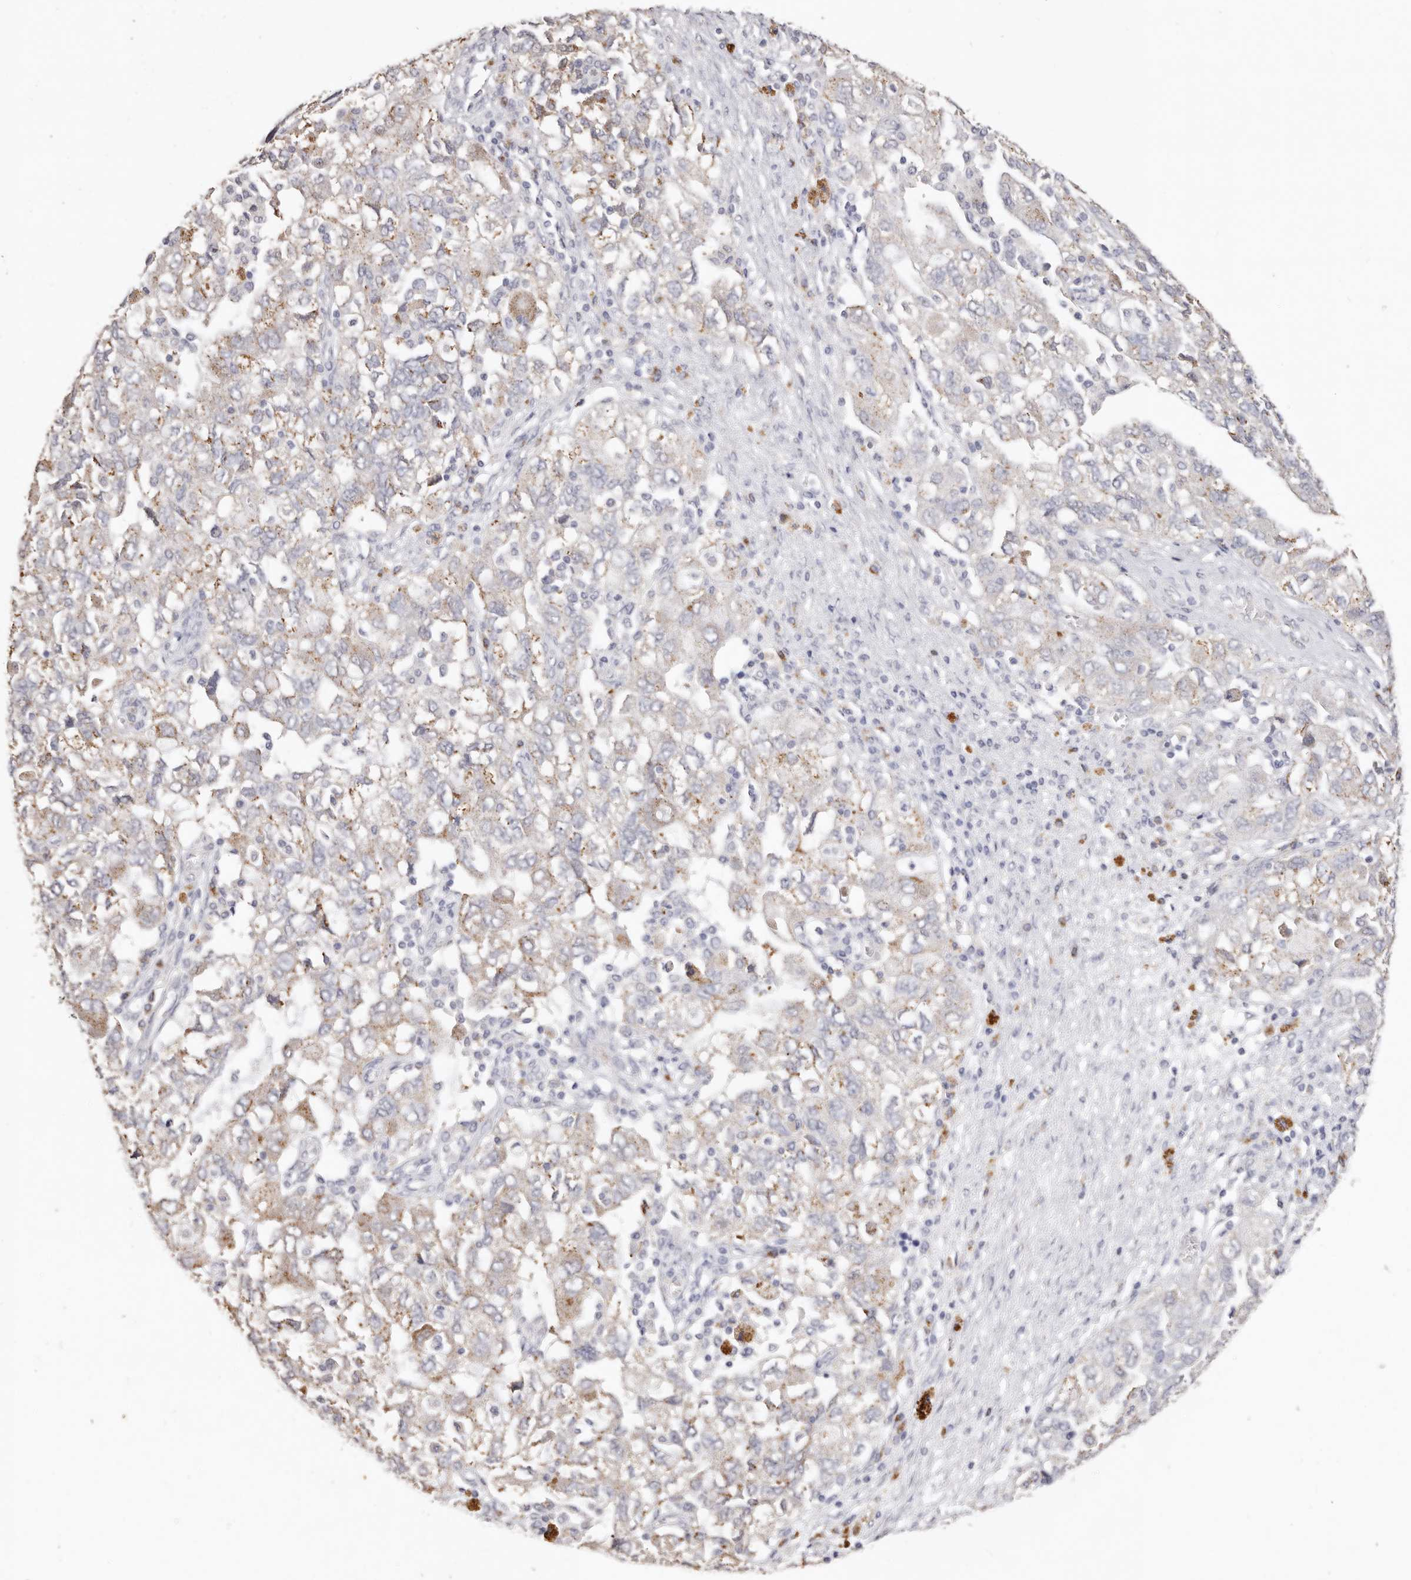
{"staining": {"intensity": "weak", "quantity": "25%-75%", "location": "cytoplasmic/membranous"}, "tissue": "ovarian cancer", "cell_type": "Tumor cells", "image_type": "cancer", "snomed": [{"axis": "morphology", "description": "Carcinoma, NOS"}, {"axis": "morphology", "description": "Cystadenocarcinoma, serous, NOS"}, {"axis": "topography", "description": "Ovary"}], "caption": "DAB immunohistochemical staining of human serous cystadenocarcinoma (ovarian) exhibits weak cytoplasmic/membranous protein expression in about 25%-75% of tumor cells. The protein is shown in brown color, while the nuclei are stained blue.", "gene": "LGALS7B", "patient": {"sex": "female", "age": 69}}